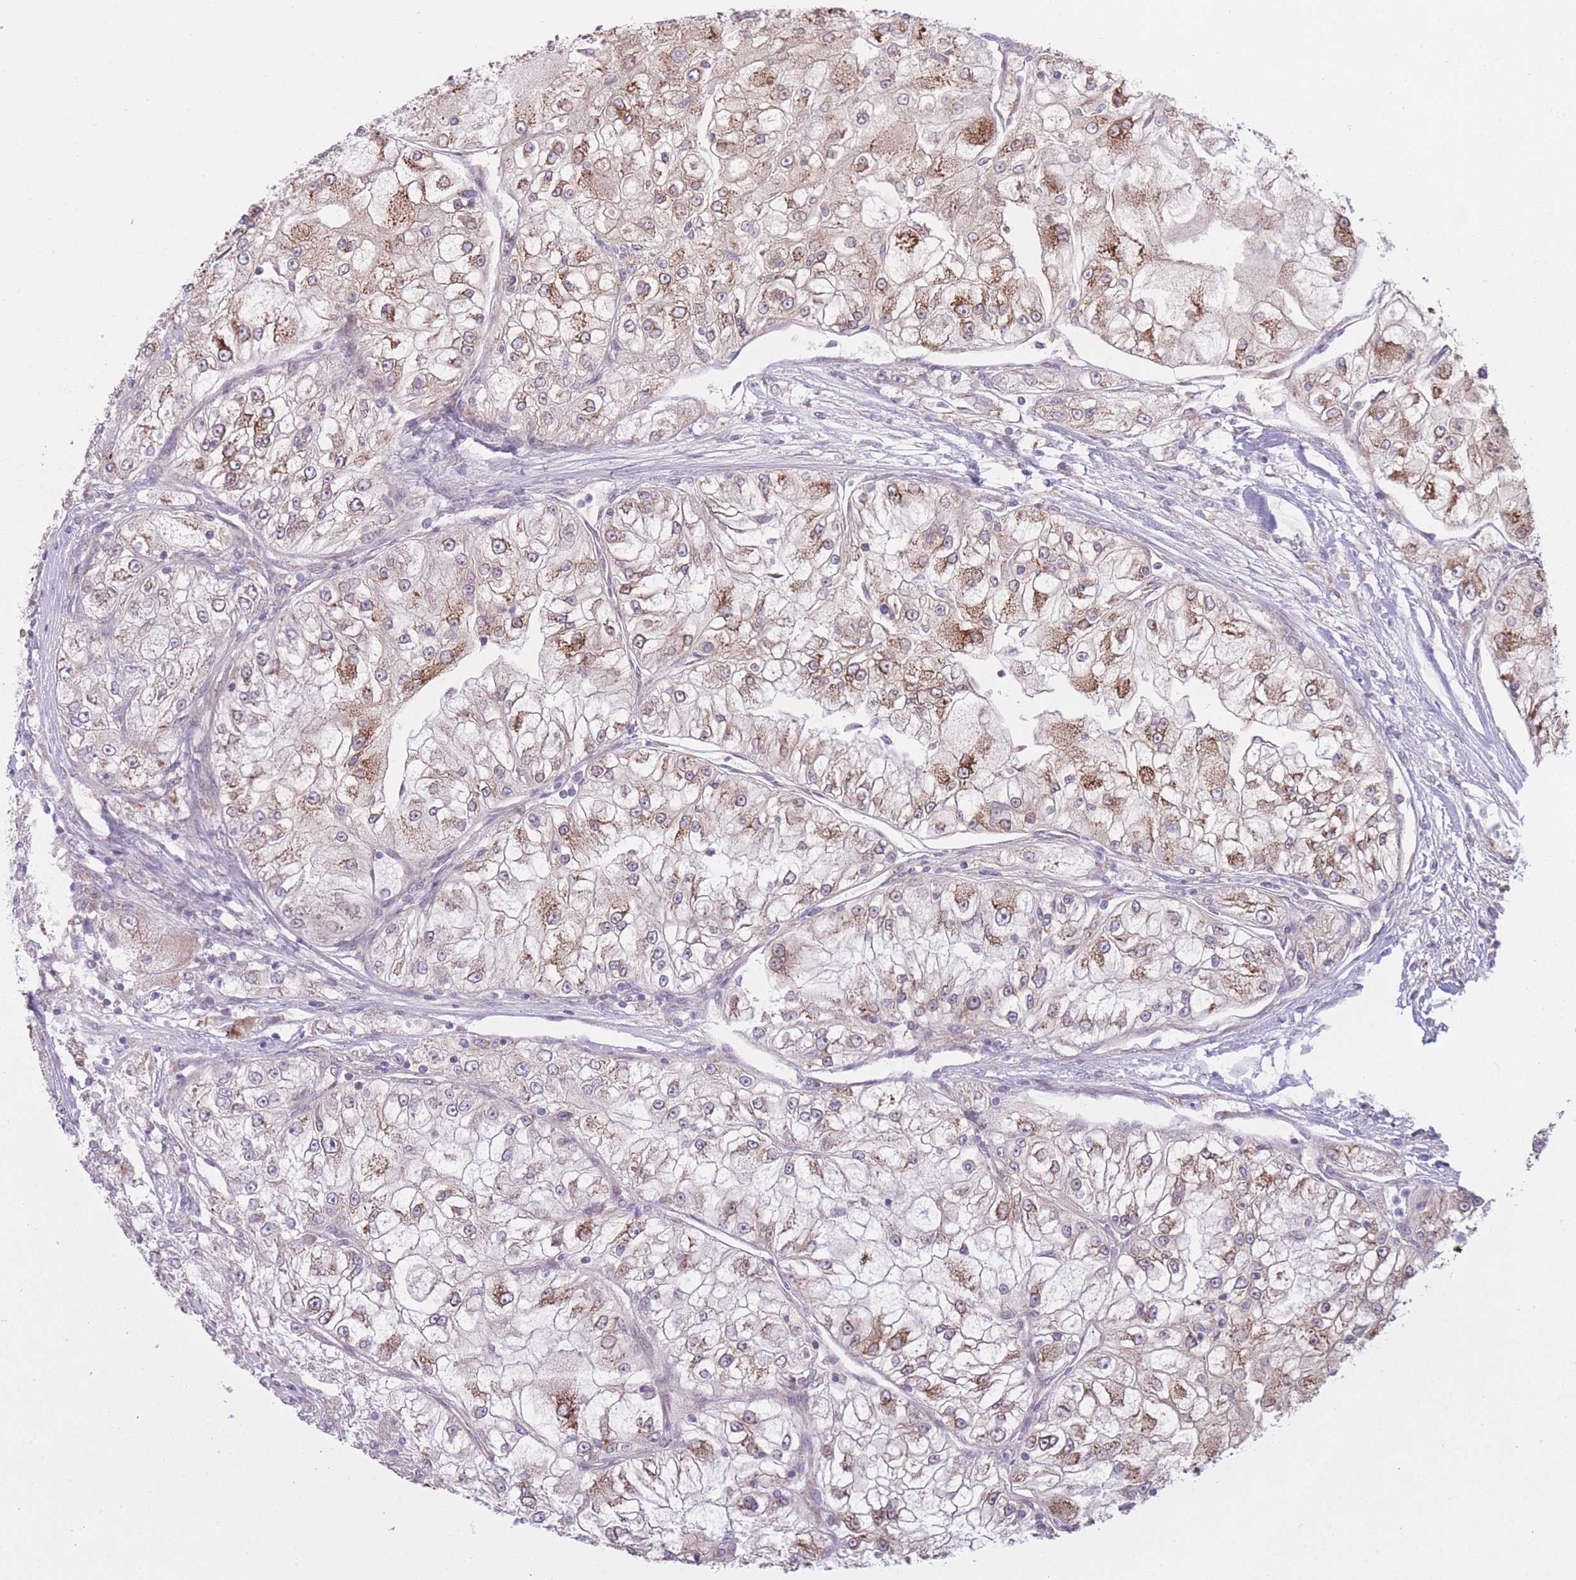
{"staining": {"intensity": "moderate", "quantity": "25%-75%", "location": "cytoplasmic/membranous"}, "tissue": "renal cancer", "cell_type": "Tumor cells", "image_type": "cancer", "snomed": [{"axis": "morphology", "description": "Adenocarcinoma, NOS"}, {"axis": "topography", "description": "Kidney"}], "caption": "Renal adenocarcinoma stained with immunohistochemistry exhibits moderate cytoplasmic/membranous staining in about 25%-75% of tumor cells.", "gene": "CCT6B", "patient": {"sex": "female", "age": 72}}